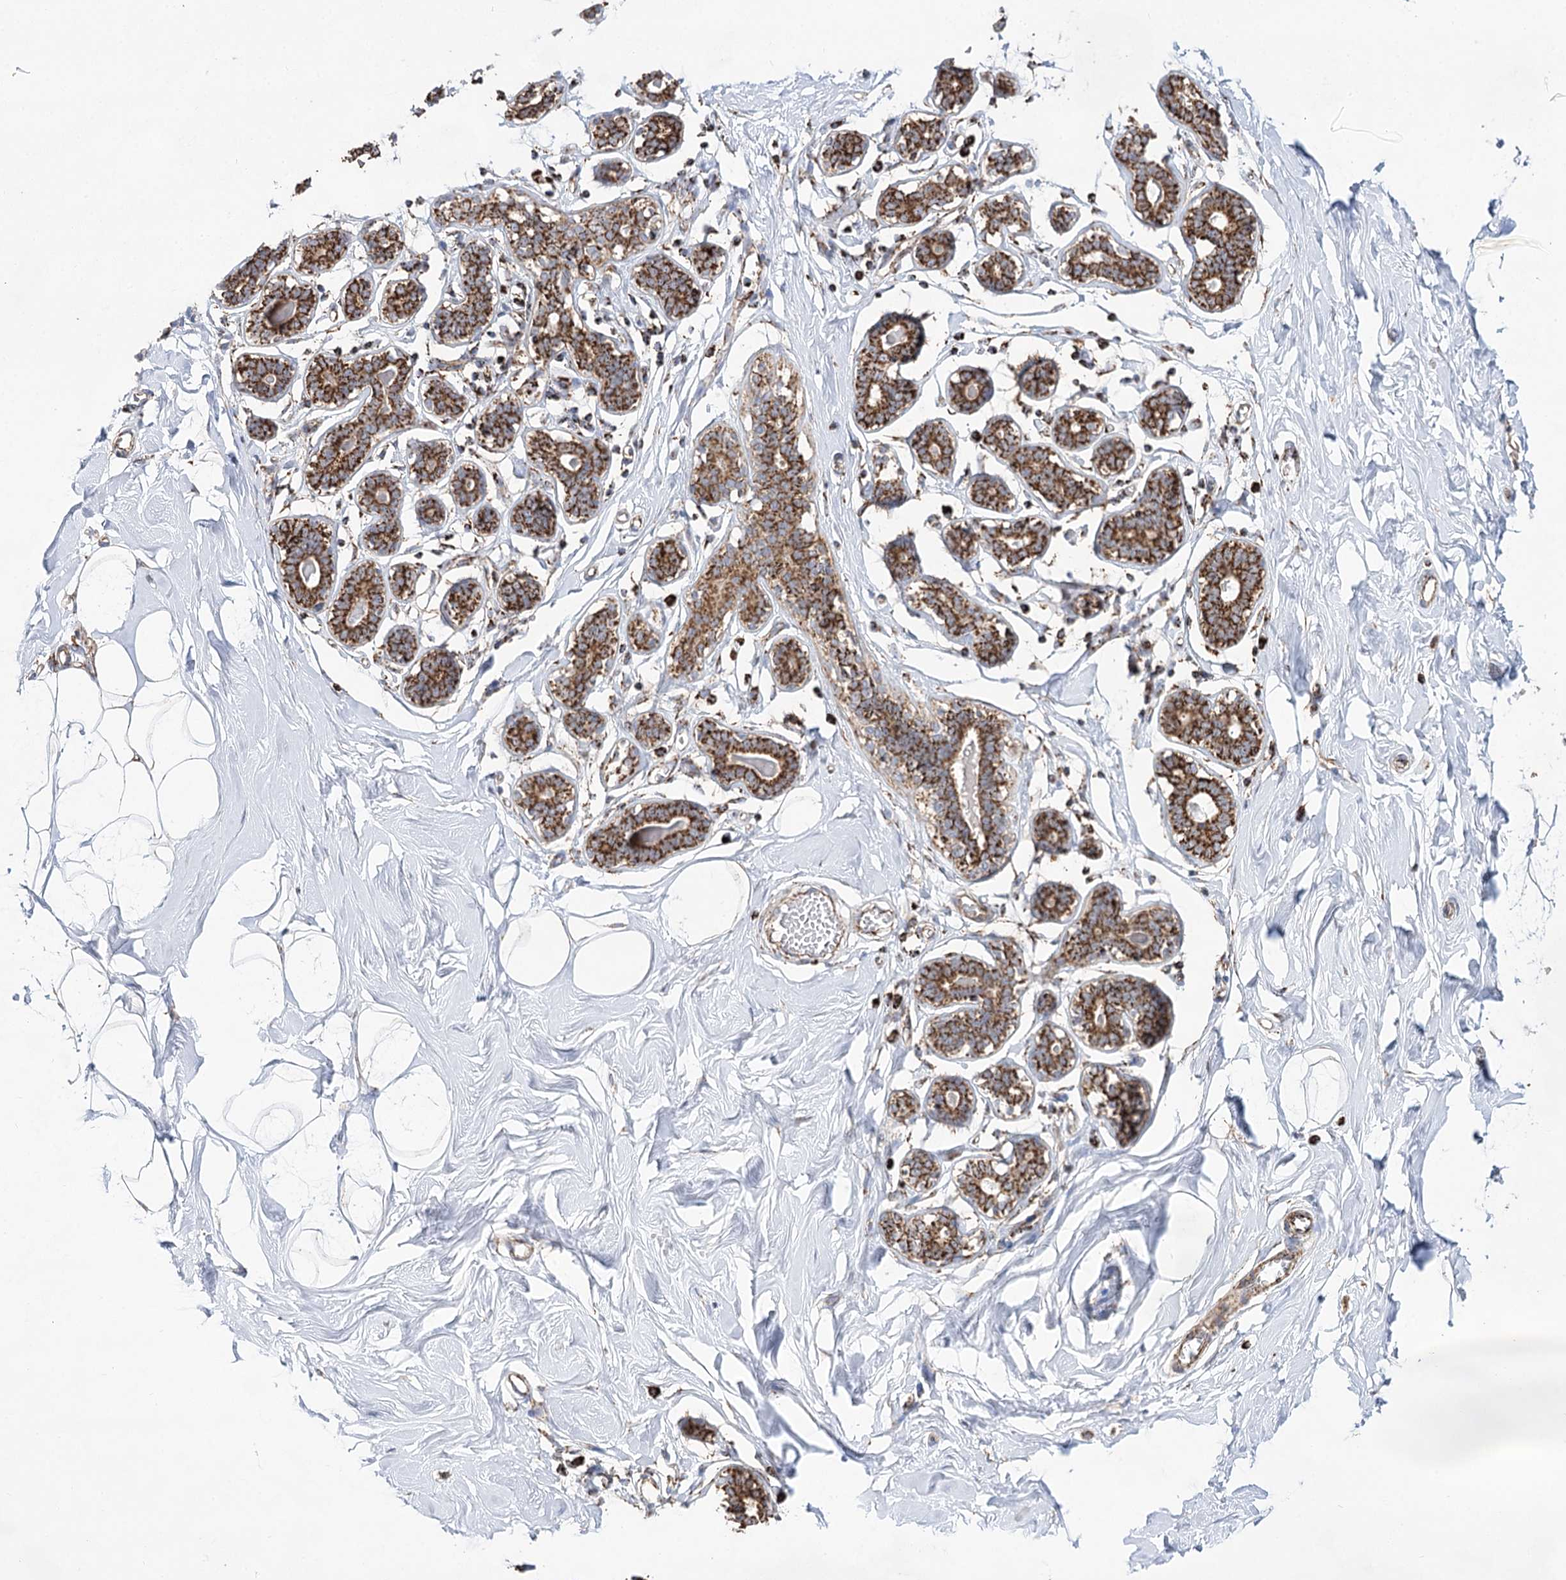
{"staining": {"intensity": "weak", "quantity": "<25%", "location": "cytoplasmic/membranous"}, "tissue": "breast", "cell_type": "Adipocytes", "image_type": "normal", "snomed": [{"axis": "morphology", "description": "Normal tissue, NOS"}, {"axis": "topography", "description": "Breast"}], "caption": "High power microscopy photomicrograph of an immunohistochemistry (IHC) image of unremarkable breast, revealing no significant staining in adipocytes. (Brightfield microscopy of DAB IHC at high magnification).", "gene": "NADK2", "patient": {"sex": "female", "age": 26}}